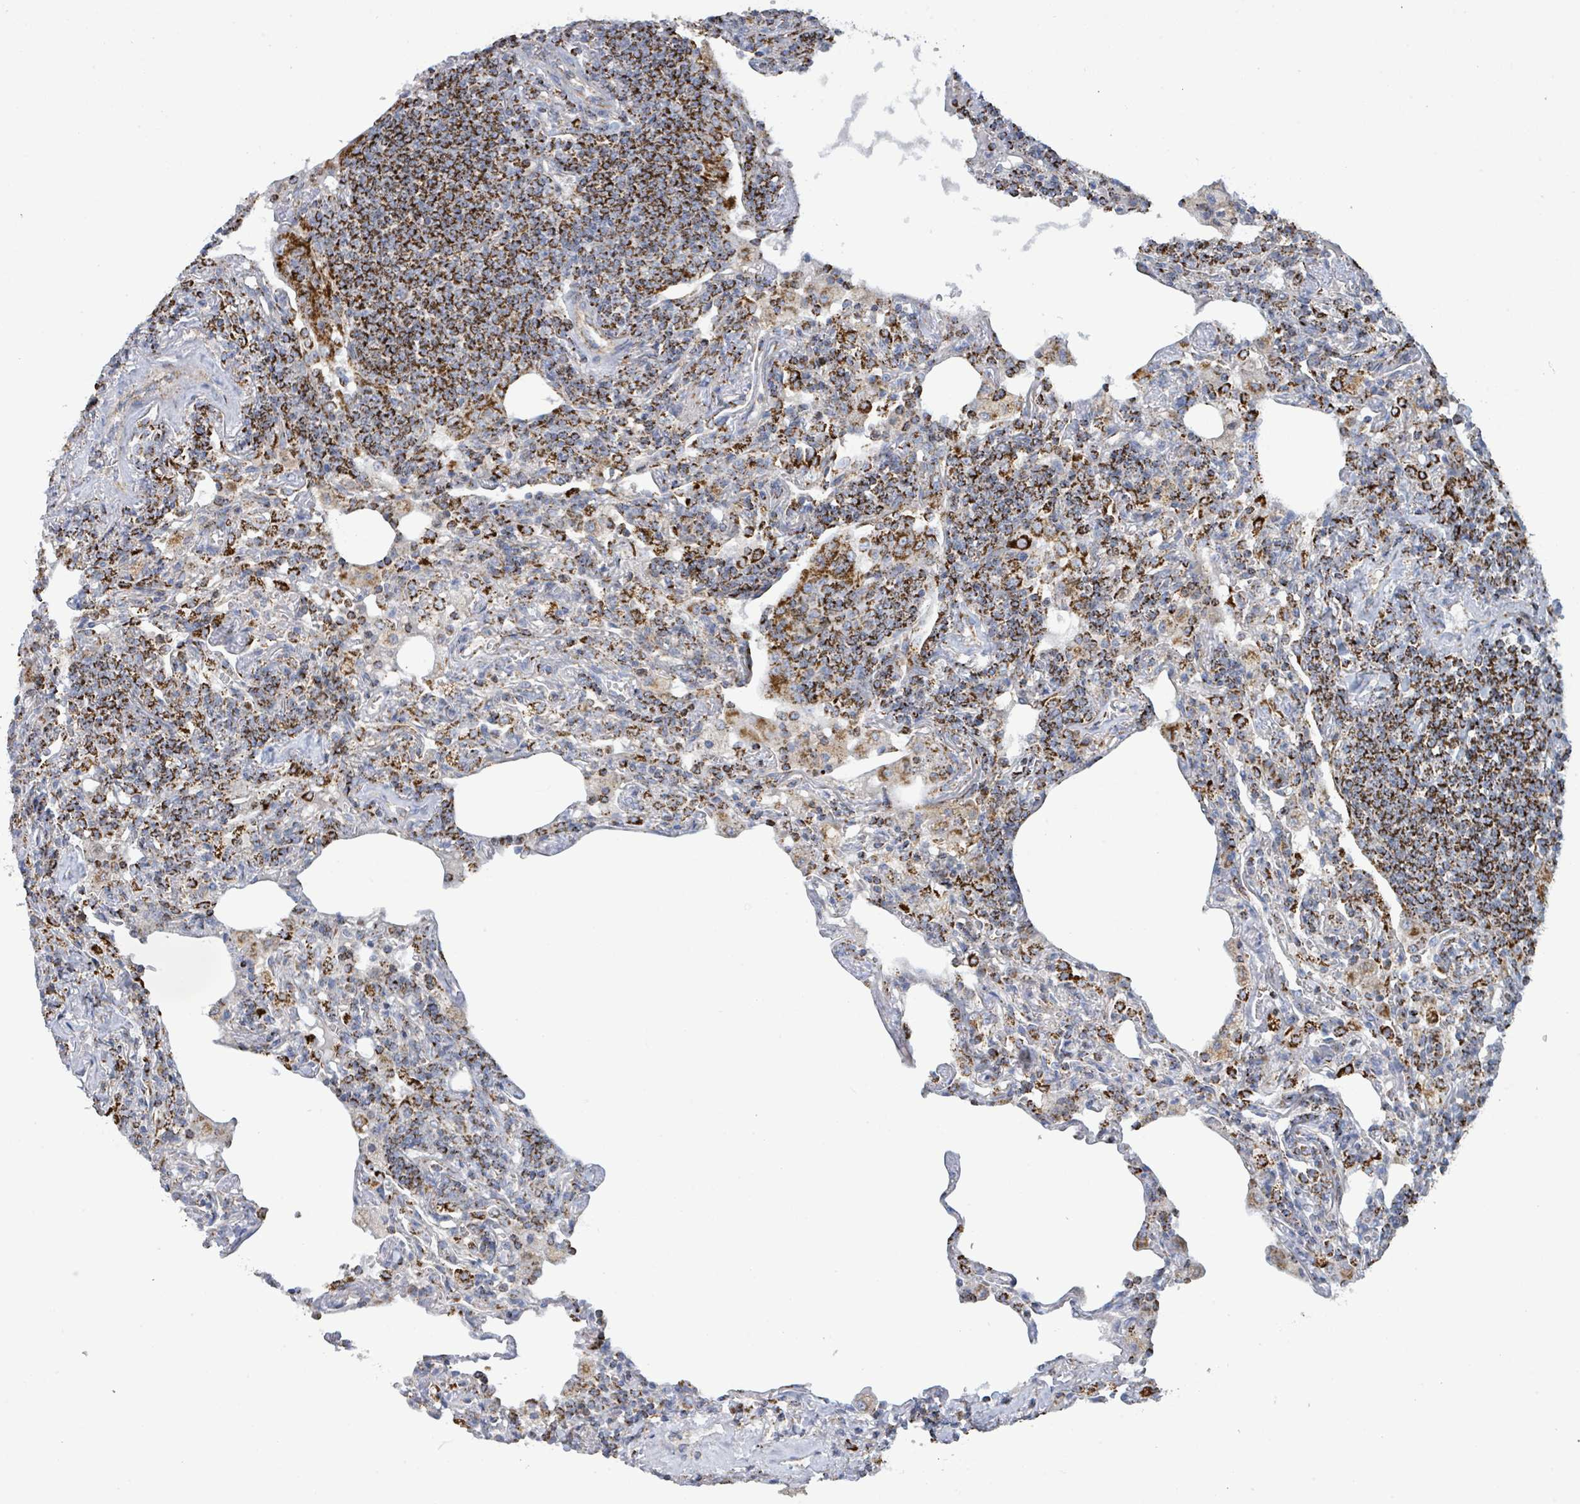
{"staining": {"intensity": "strong", "quantity": ">75%", "location": "cytoplasmic/membranous"}, "tissue": "lymphoma", "cell_type": "Tumor cells", "image_type": "cancer", "snomed": [{"axis": "morphology", "description": "Malignant lymphoma, non-Hodgkin's type, Low grade"}, {"axis": "topography", "description": "Lung"}], "caption": "There is high levels of strong cytoplasmic/membranous expression in tumor cells of lymphoma, as demonstrated by immunohistochemical staining (brown color).", "gene": "SUCLG2", "patient": {"sex": "female", "age": 71}}